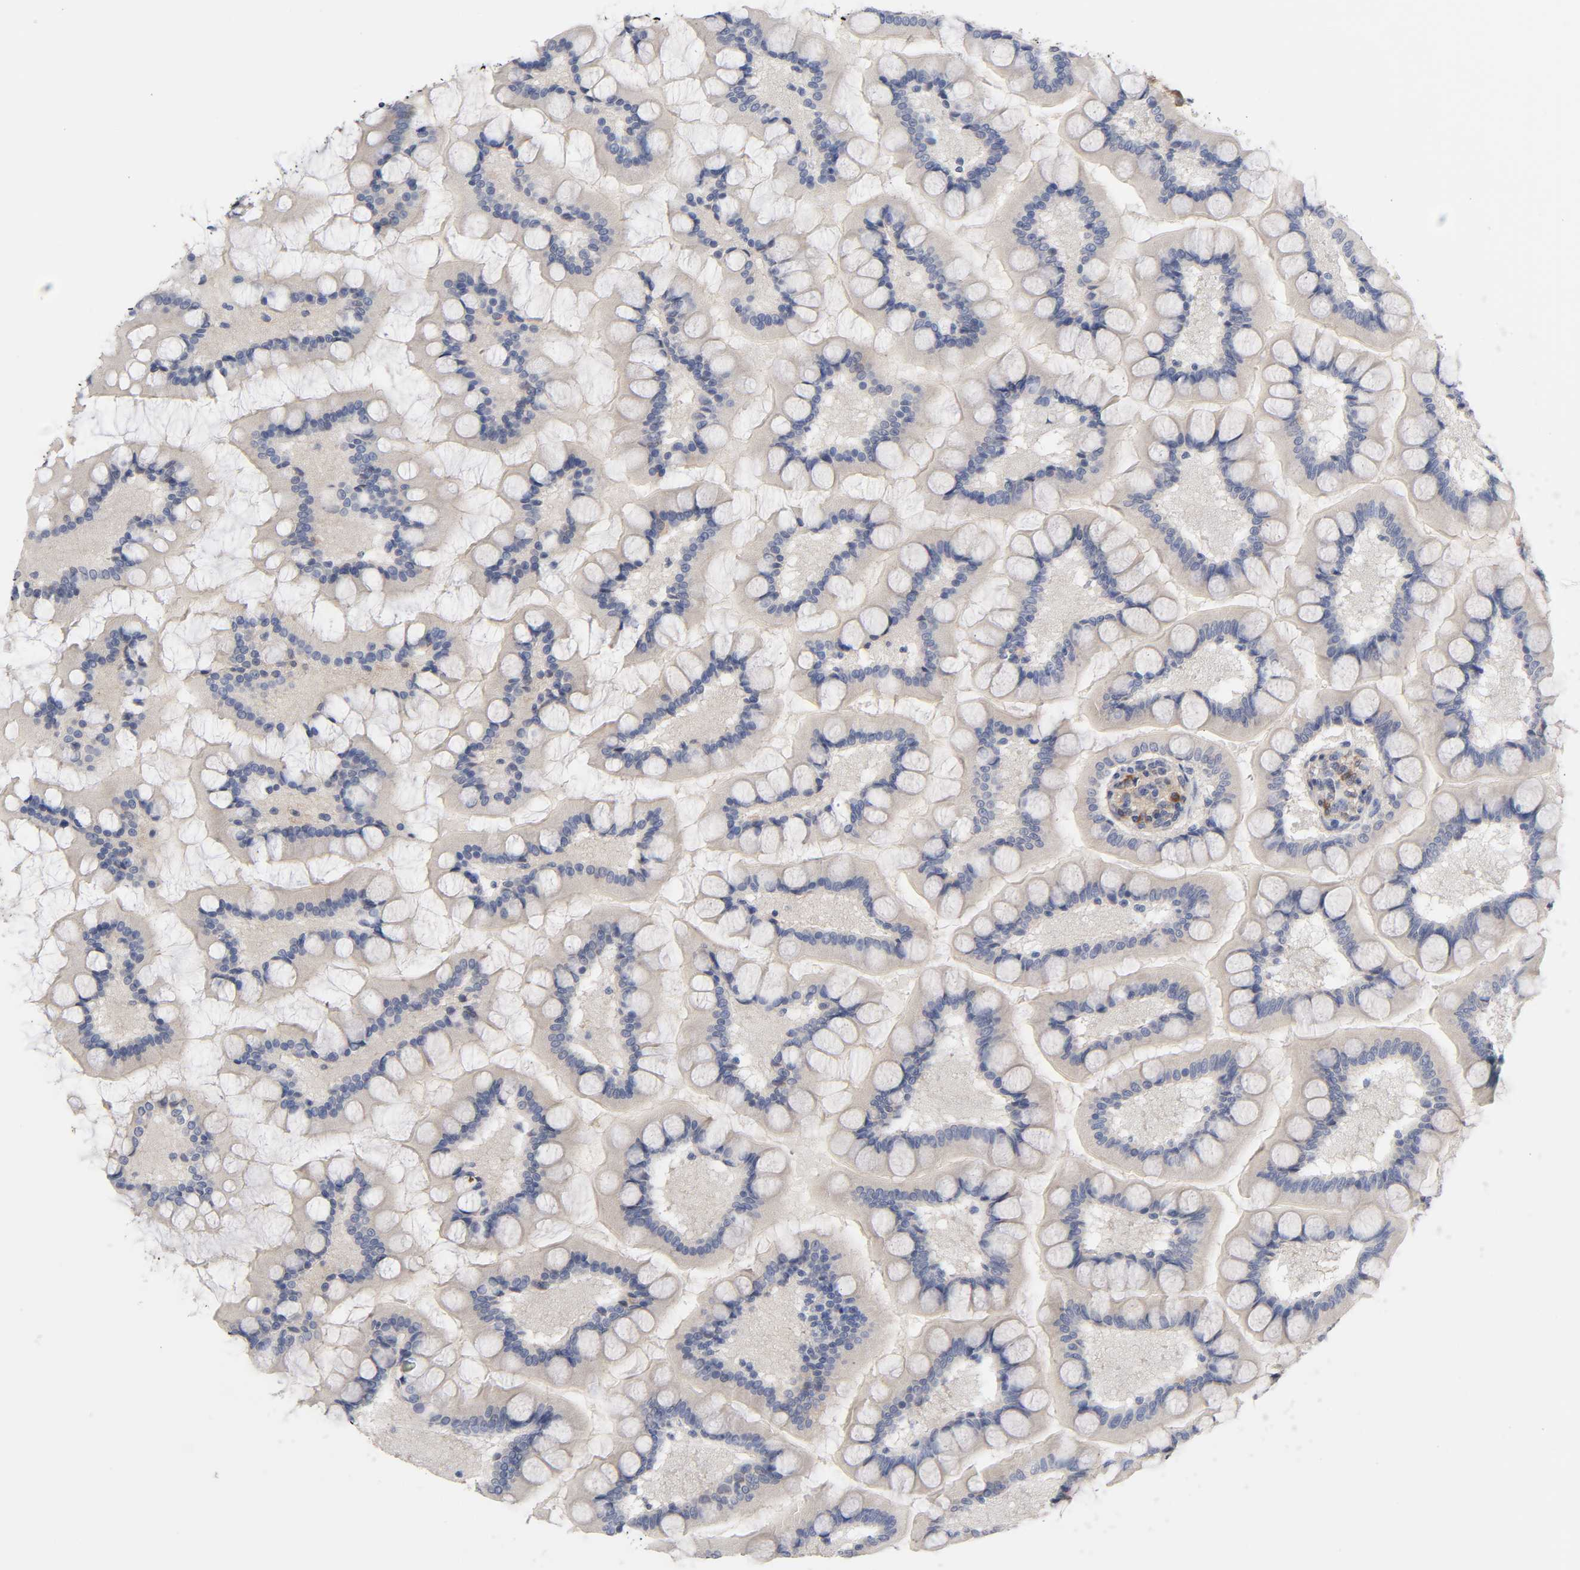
{"staining": {"intensity": "weak", "quantity": "<25%", "location": "cytoplasmic/membranous"}, "tissue": "small intestine", "cell_type": "Glandular cells", "image_type": "normal", "snomed": [{"axis": "morphology", "description": "Normal tissue, NOS"}, {"axis": "topography", "description": "Small intestine"}], "caption": "High power microscopy micrograph of an IHC image of unremarkable small intestine, revealing no significant staining in glandular cells. Nuclei are stained in blue.", "gene": "RAB13", "patient": {"sex": "male", "age": 41}}